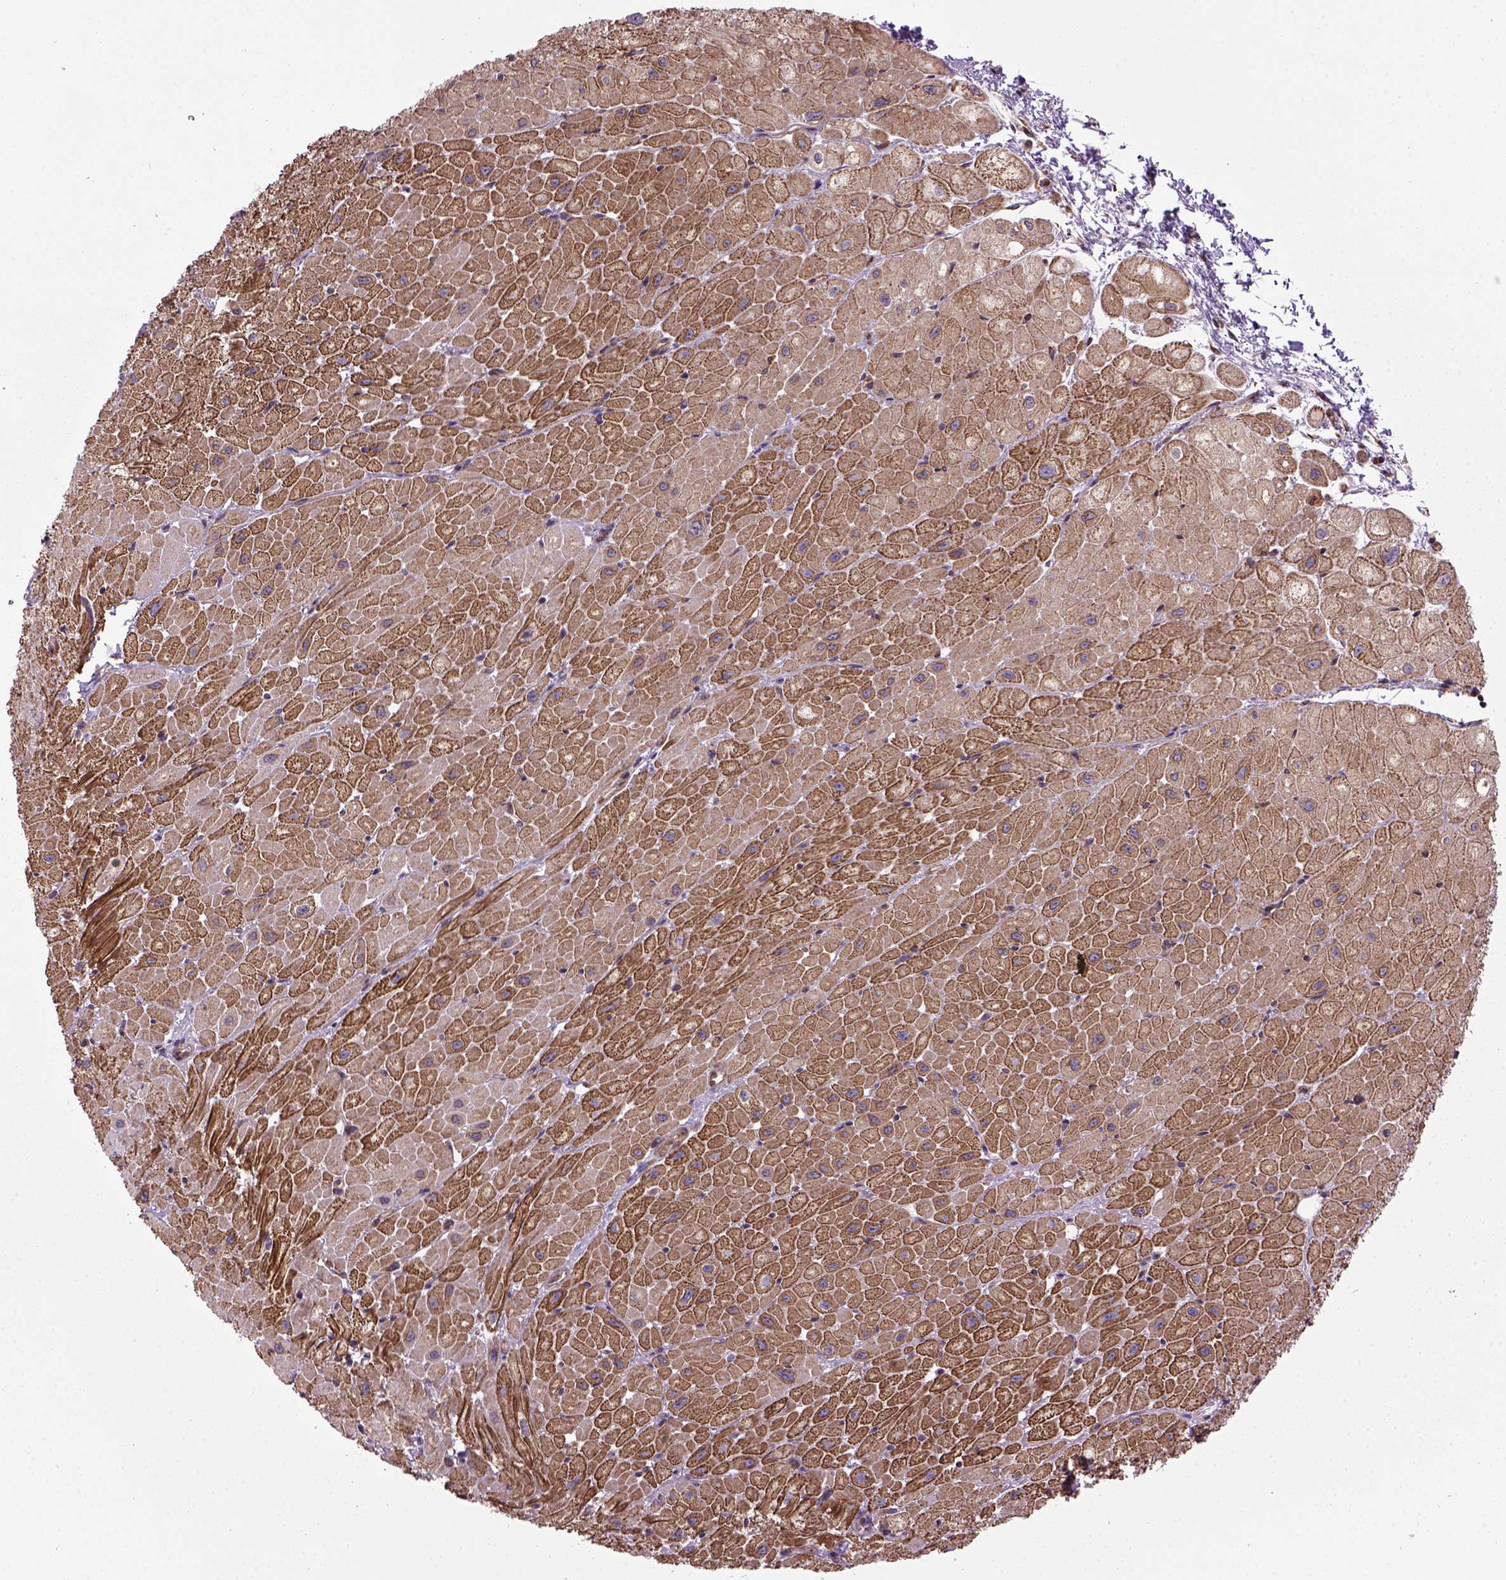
{"staining": {"intensity": "moderate", "quantity": "25%-75%", "location": "cytoplasmic/membranous"}, "tissue": "heart muscle", "cell_type": "Cardiomyocytes", "image_type": "normal", "snomed": [{"axis": "morphology", "description": "Normal tissue, NOS"}, {"axis": "topography", "description": "Heart"}], "caption": "Approximately 25%-75% of cardiomyocytes in benign human heart muscle exhibit moderate cytoplasmic/membranous protein expression as visualized by brown immunohistochemical staining.", "gene": "CAPRIN1", "patient": {"sex": "male", "age": 62}}